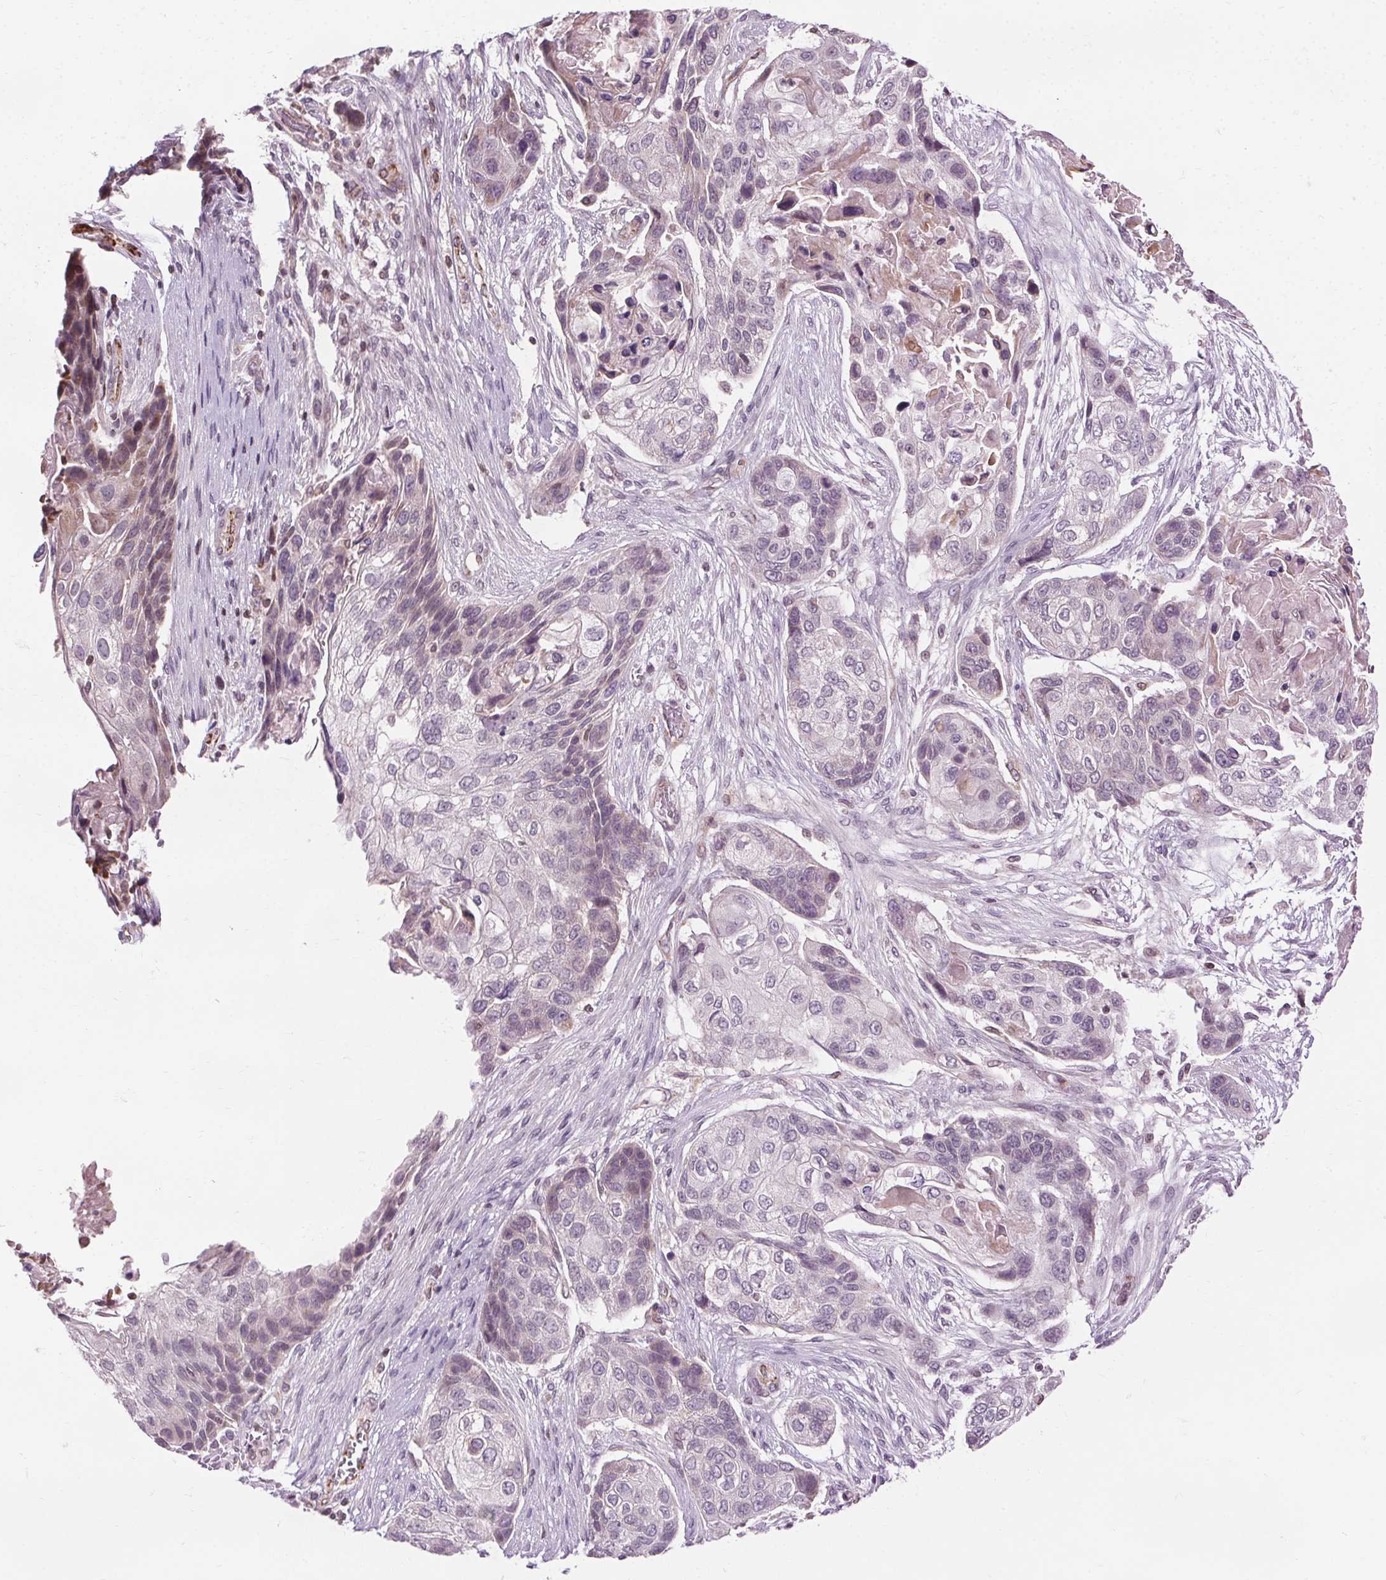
{"staining": {"intensity": "negative", "quantity": "none", "location": "none"}, "tissue": "lung cancer", "cell_type": "Tumor cells", "image_type": "cancer", "snomed": [{"axis": "morphology", "description": "Squamous cell carcinoma, NOS"}, {"axis": "topography", "description": "Lung"}], "caption": "Tumor cells are negative for protein expression in human lung squamous cell carcinoma. The staining was performed using DAB (3,3'-diaminobenzidine) to visualize the protein expression in brown, while the nuclei were stained in blue with hematoxylin (Magnification: 20x).", "gene": "LFNG", "patient": {"sex": "male", "age": 69}}